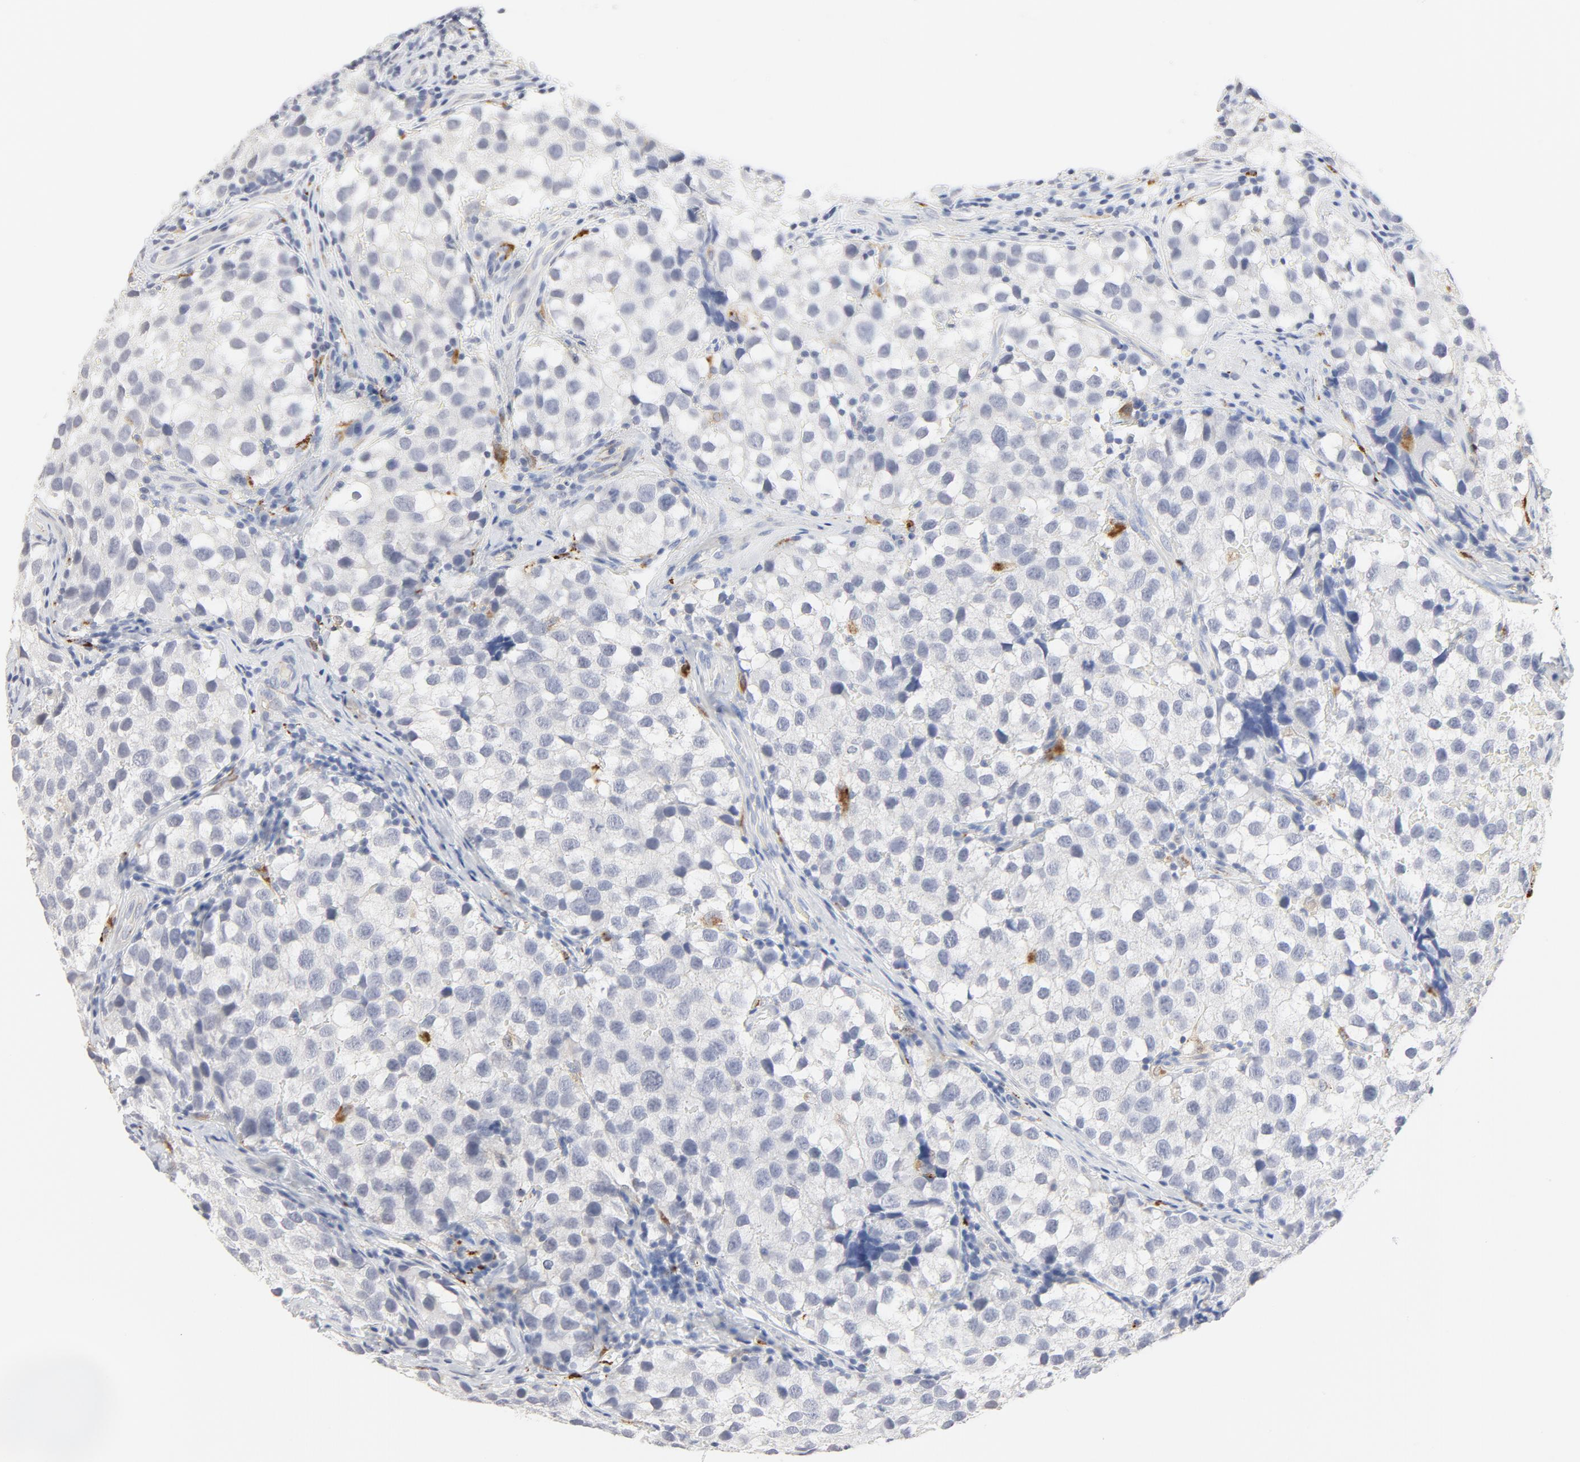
{"staining": {"intensity": "negative", "quantity": "none", "location": "none"}, "tissue": "testis cancer", "cell_type": "Tumor cells", "image_type": "cancer", "snomed": [{"axis": "morphology", "description": "Seminoma, NOS"}, {"axis": "topography", "description": "Testis"}], "caption": "The IHC photomicrograph has no significant expression in tumor cells of seminoma (testis) tissue. Brightfield microscopy of immunohistochemistry (IHC) stained with DAB (3,3'-diaminobenzidine) (brown) and hematoxylin (blue), captured at high magnification.", "gene": "MAGEB17", "patient": {"sex": "male", "age": 39}}